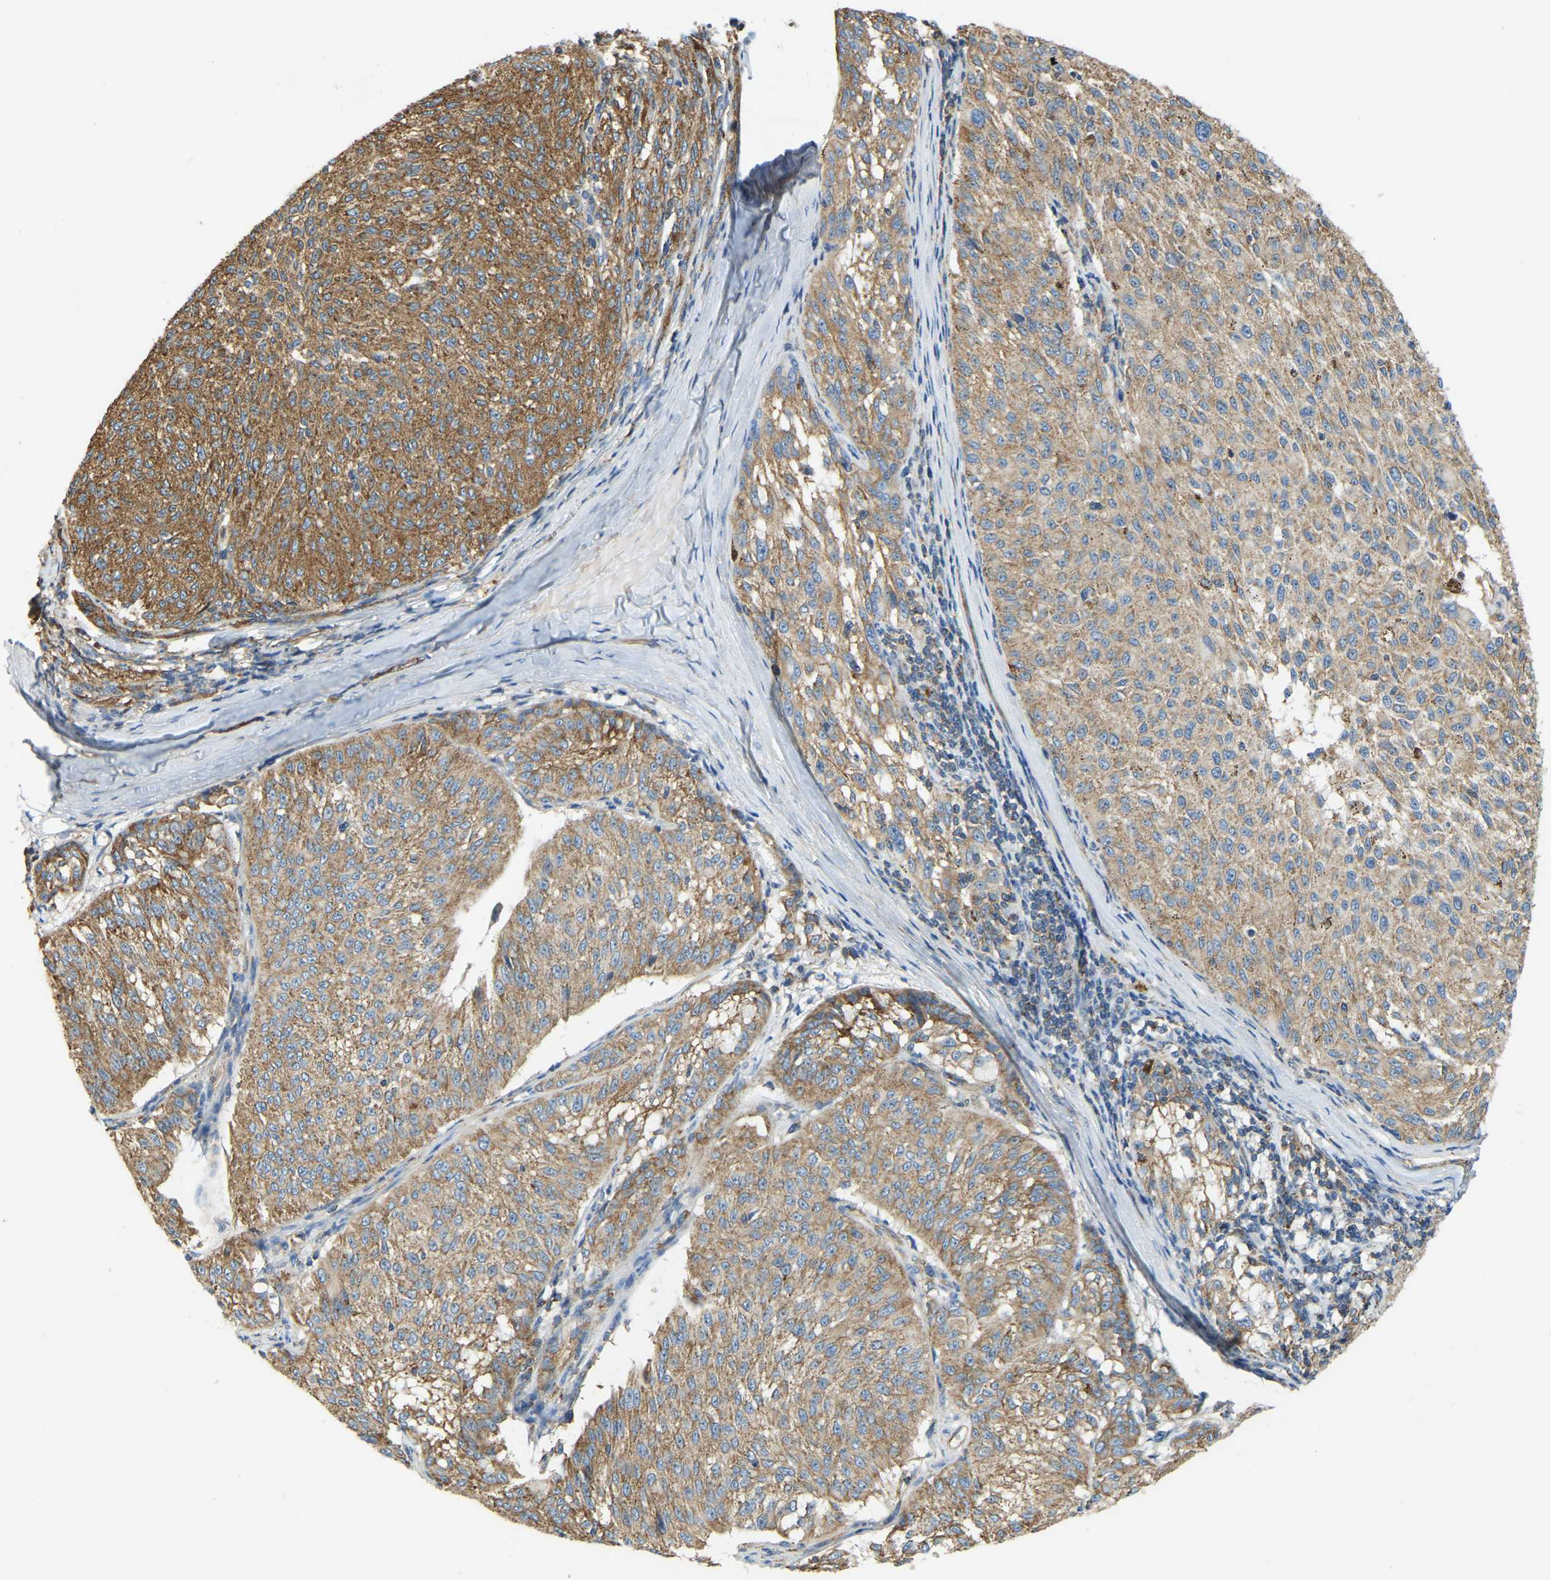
{"staining": {"intensity": "moderate", "quantity": ">75%", "location": "cytoplasmic/membranous"}, "tissue": "melanoma", "cell_type": "Tumor cells", "image_type": "cancer", "snomed": [{"axis": "morphology", "description": "Malignant melanoma, NOS"}, {"axis": "topography", "description": "Skin"}], "caption": "A medium amount of moderate cytoplasmic/membranous staining is identified in about >75% of tumor cells in malignant melanoma tissue.", "gene": "AHNAK", "patient": {"sex": "female", "age": 72}}